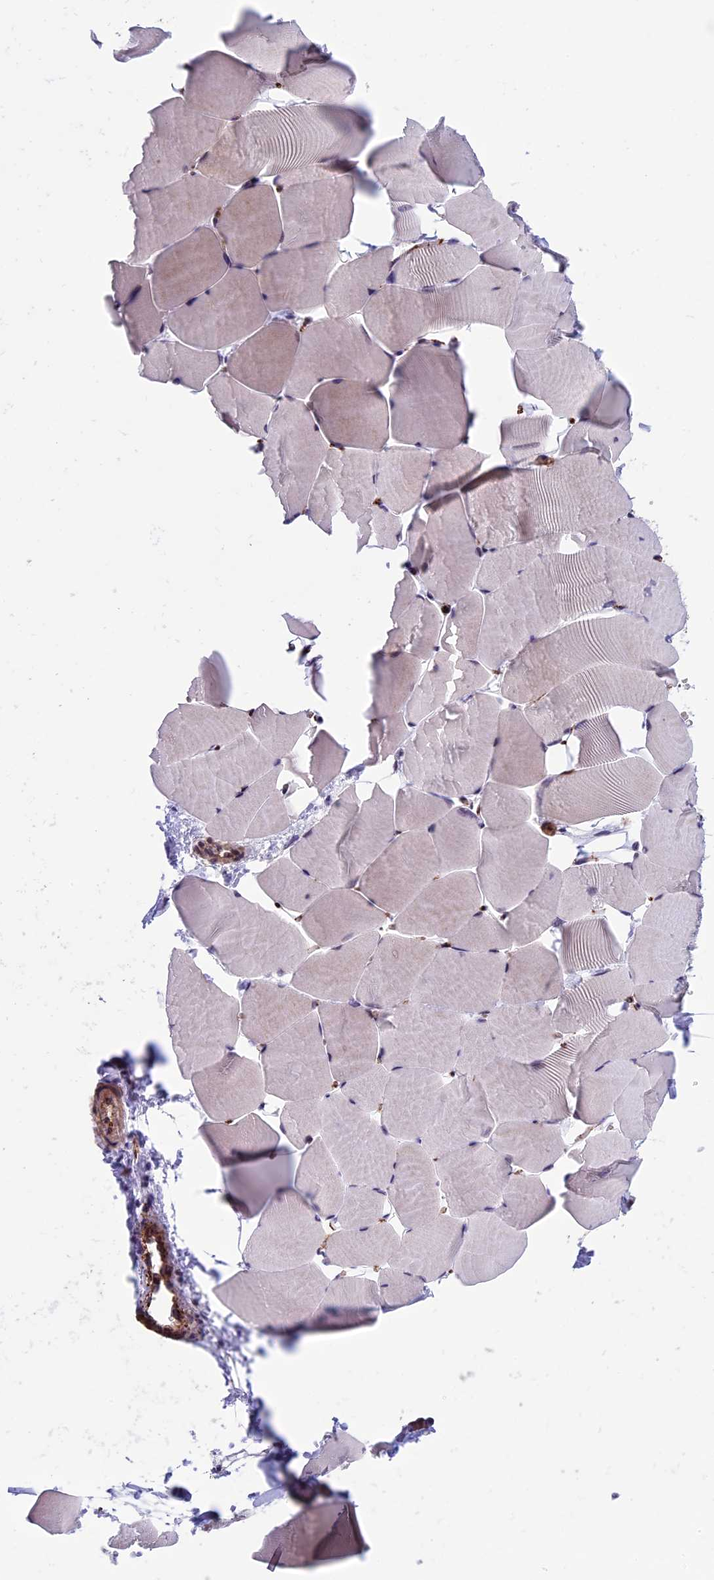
{"staining": {"intensity": "weak", "quantity": "25%-75%", "location": "cytoplasmic/membranous"}, "tissue": "skeletal muscle", "cell_type": "Myocytes", "image_type": "normal", "snomed": [{"axis": "morphology", "description": "Normal tissue, NOS"}, {"axis": "topography", "description": "Skeletal muscle"}], "caption": "IHC (DAB (3,3'-diaminobenzidine)) staining of benign human skeletal muscle displays weak cytoplasmic/membranous protein positivity in about 25%-75% of myocytes.", "gene": "NIPBL", "patient": {"sex": "male", "age": 25}}